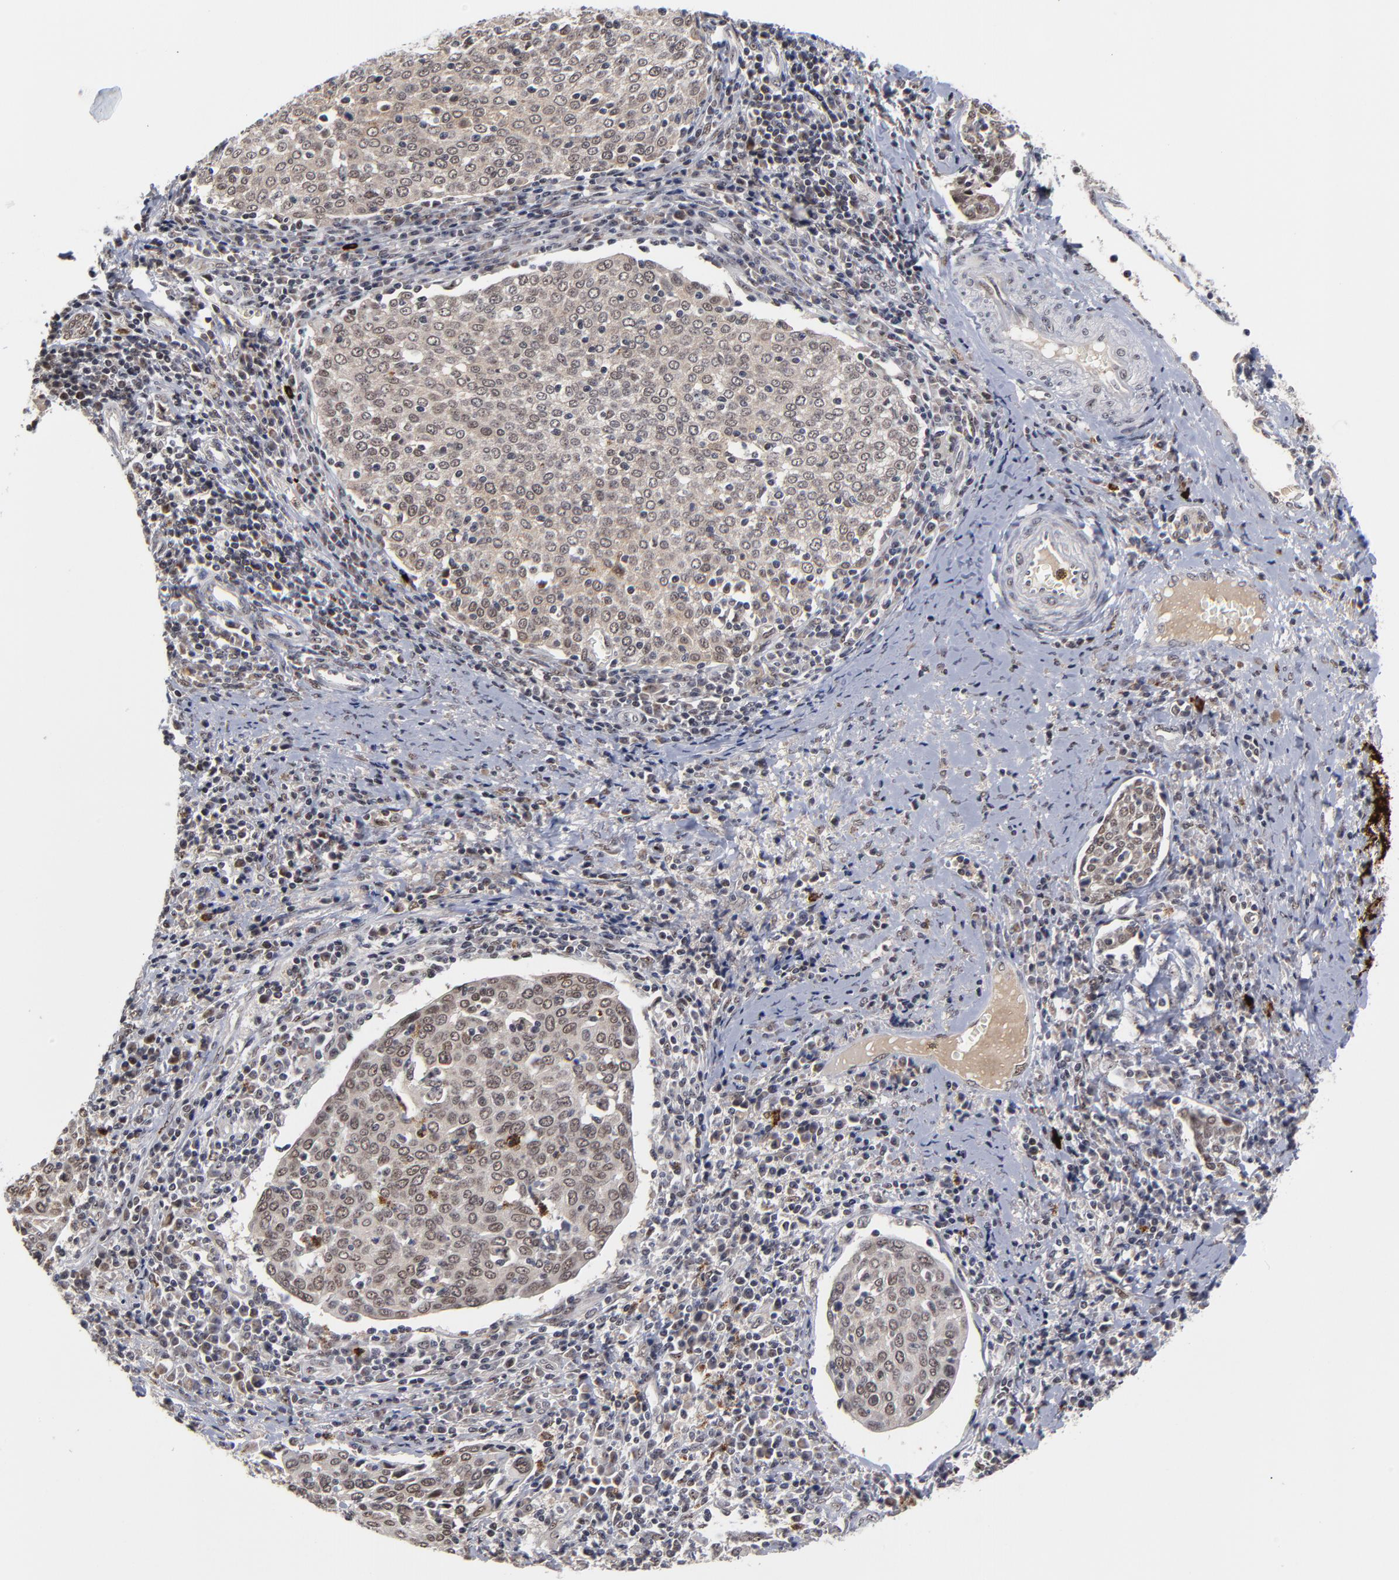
{"staining": {"intensity": "weak", "quantity": ">75%", "location": "nuclear"}, "tissue": "cervical cancer", "cell_type": "Tumor cells", "image_type": "cancer", "snomed": [{"axis": "morphology", "description": "Squamous cell carcinoma, NOS"}, {"axis": "topography", "description": "Cervix"}], "caption": "IHC staining of squamous cell carcinoma (cervical), which displays low levels of weak nuclear expression in approximately >75% of tumor cells indicating weak nuclear protein positivity. The staining was performed using DAB (3,3'-diaminobenzidine) (brown) for protein detection and nuclei were counterstained in hematoxylin (blue).", "gene": "ZNF419", "patient": {"sex": "female", "age": 40}}